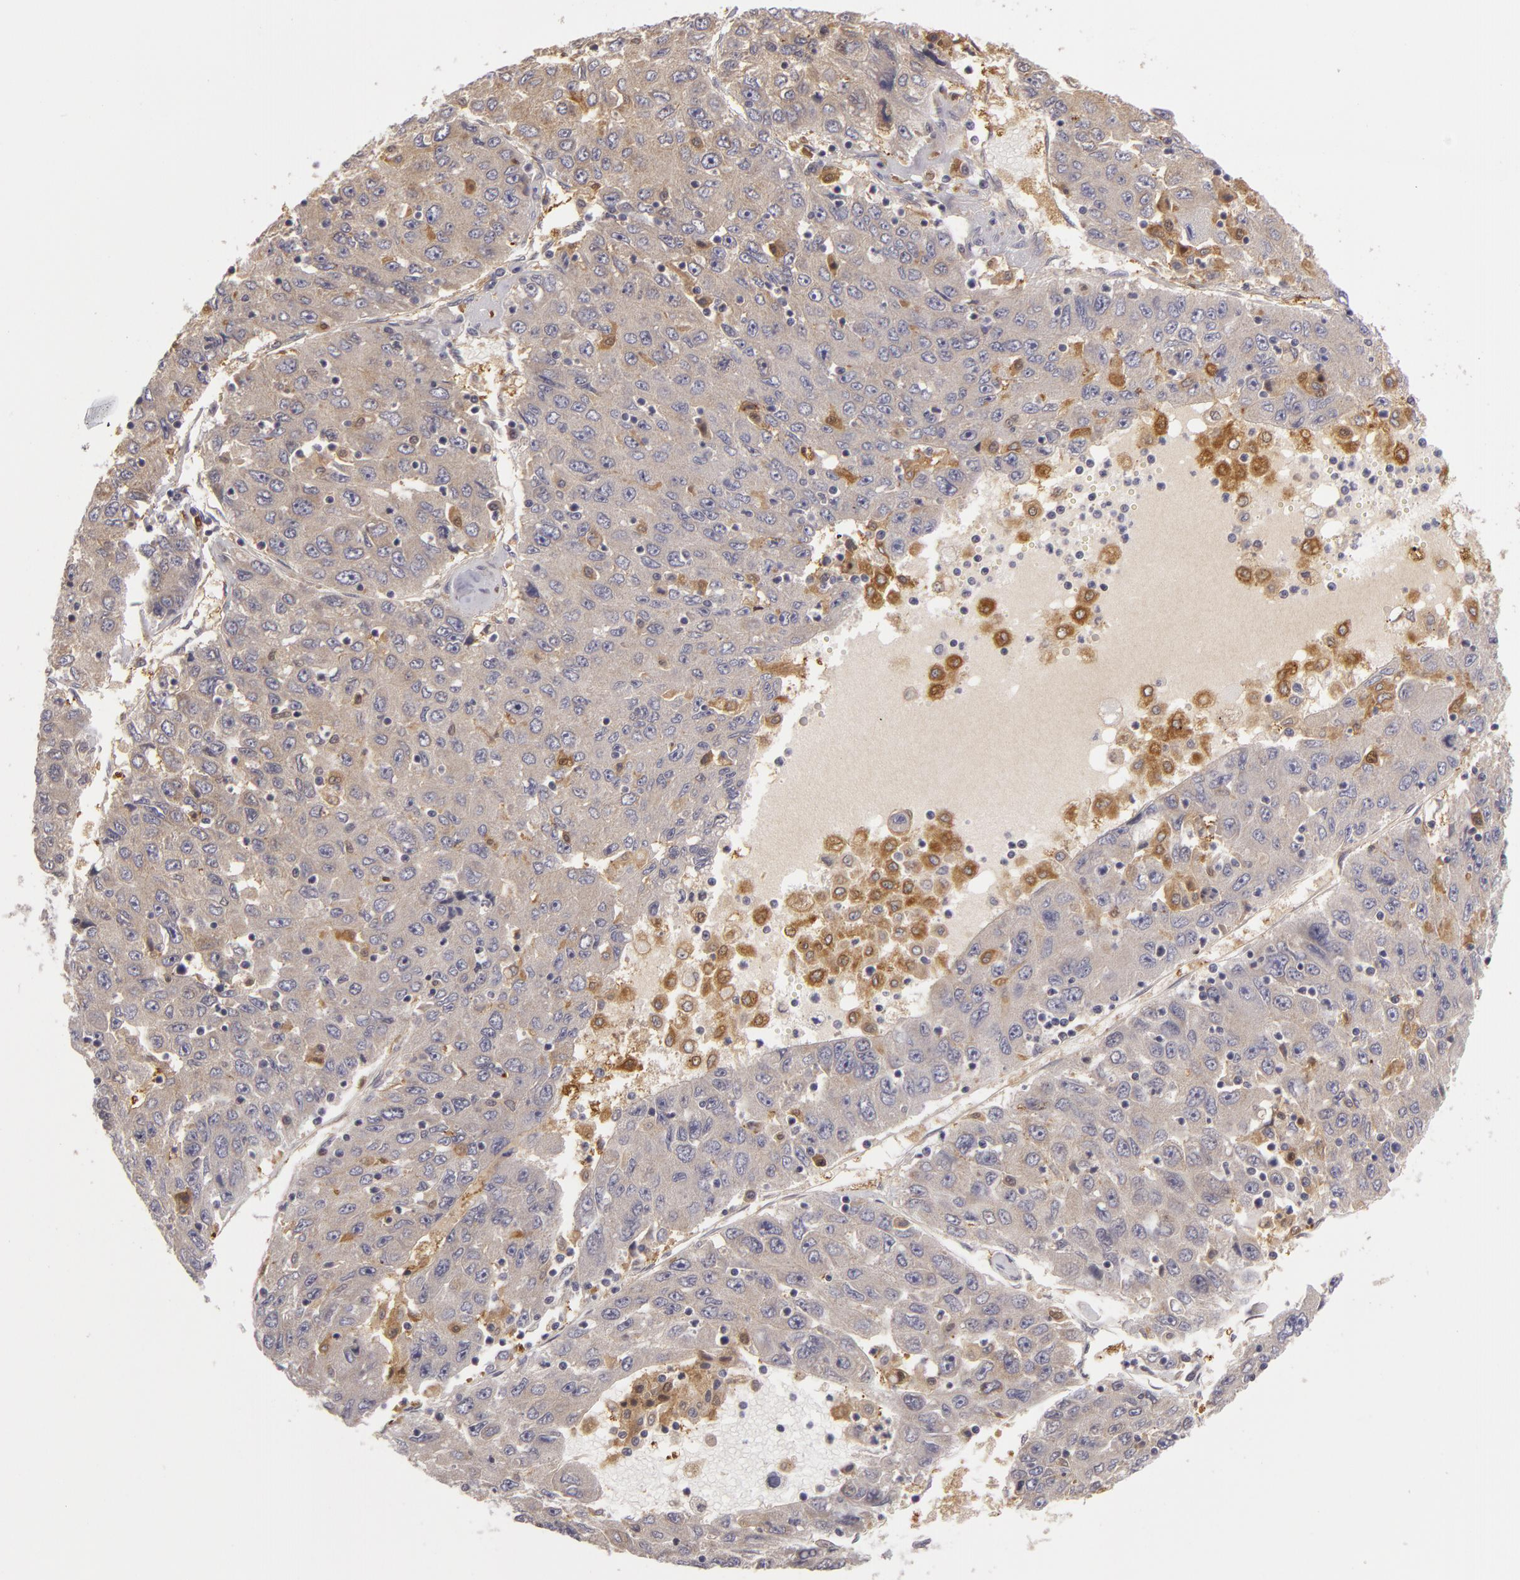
{"staining": {"intensity": "negative", "quantity": "none", "location": "none"}, "tissue": "liver cancer", "cell_type": "Tumor cells", "image_type": "cancer", "snomed": [{"axis": "morphology", "description": "Carcinoma, Hepatocellular, NOS"}, {"axis": "topography", "description": "Liver"}], "caption": "The image demonstrates no staining of tumor cells in liver cancer (hepatocellular carcinoma). (DAB immunohistochemistry (IHC) with hematoxylin counter stain).", "gene": "ZNF229", "patient": {"sex": "male", "age": 49}}